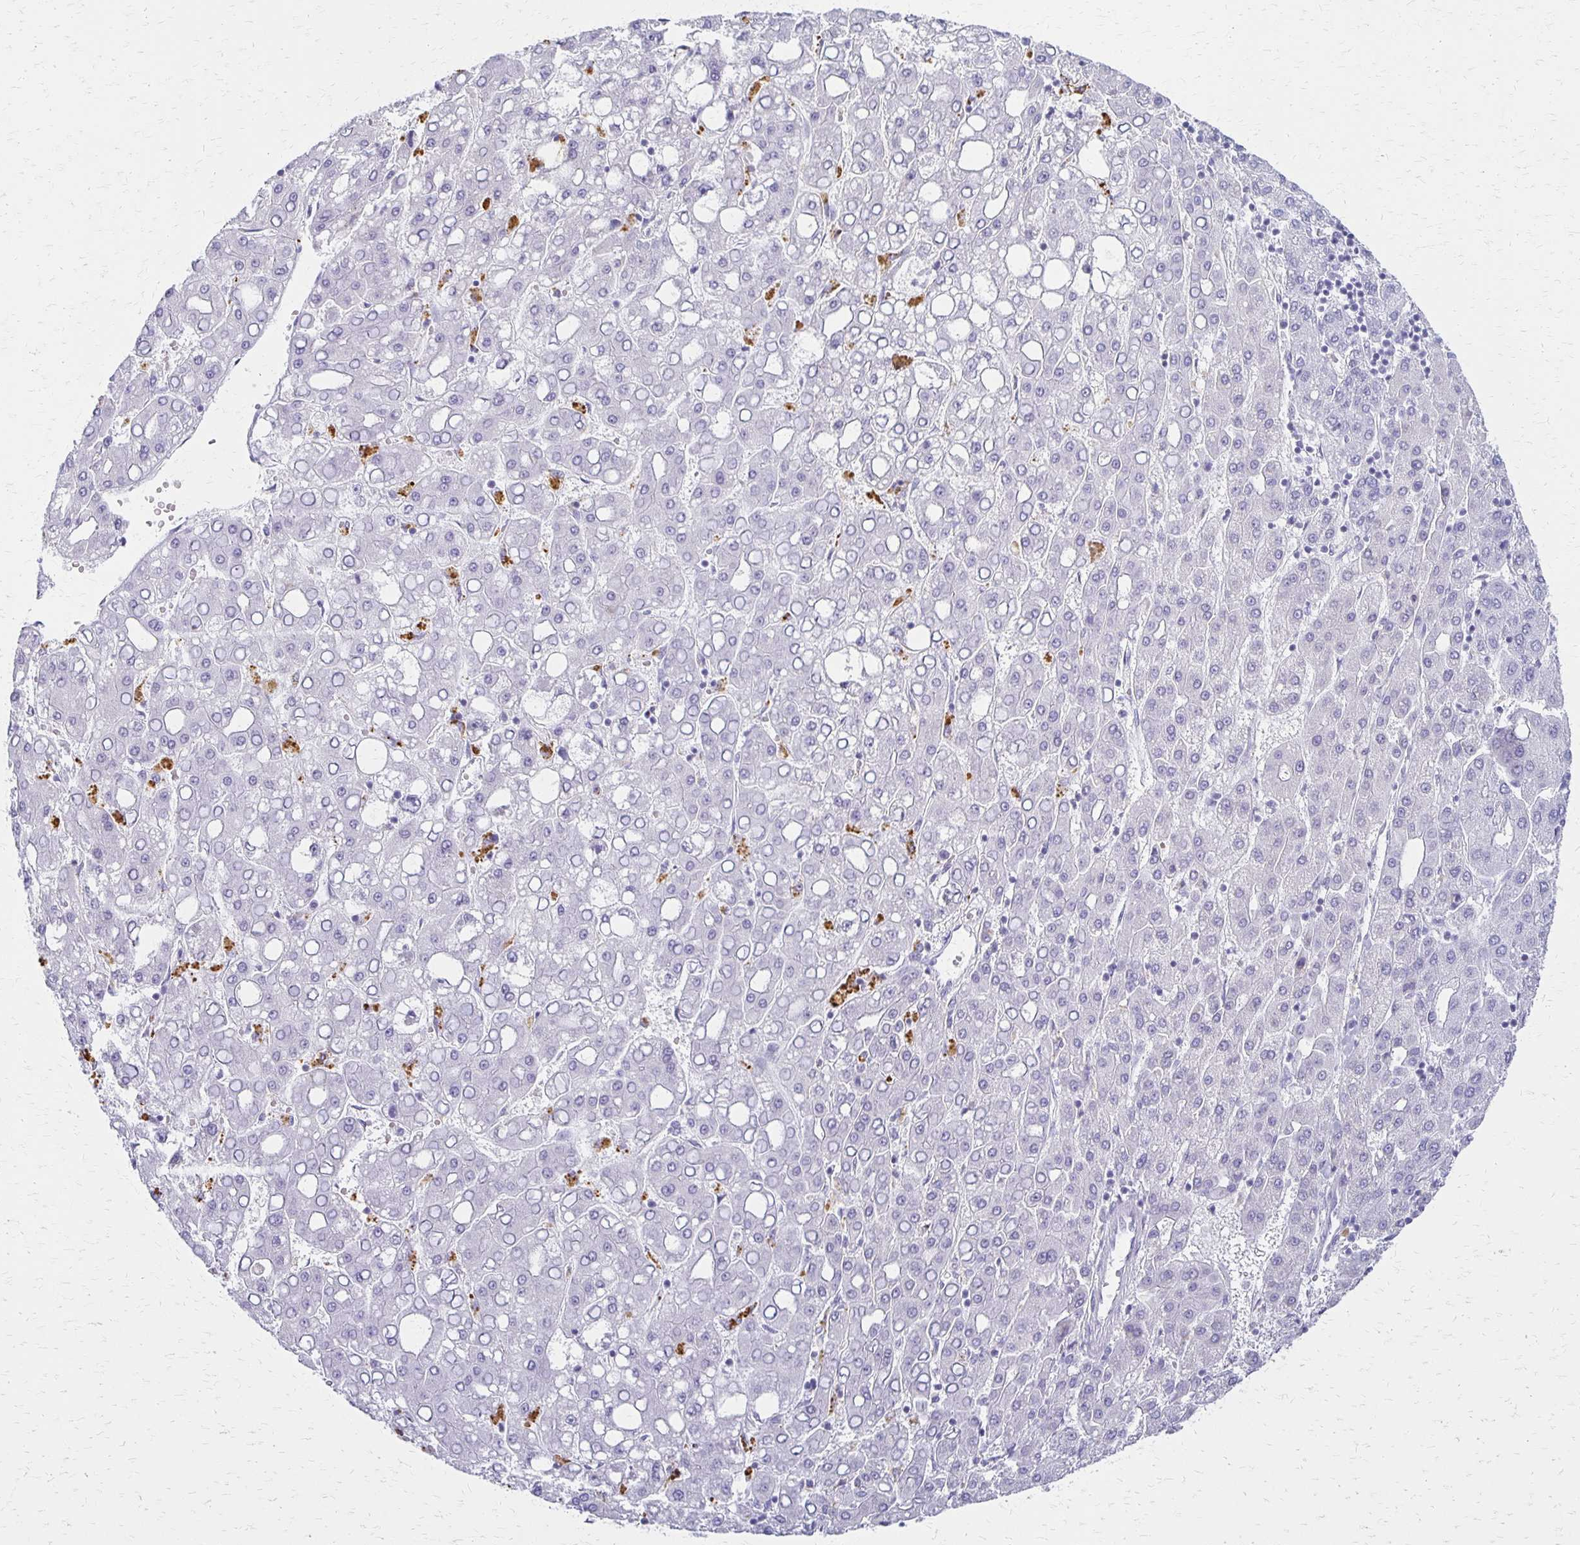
{"staining": {"intensity": "negative", "quantity": "none", "location": "none"}, "tissue": "liver cancer", "cell_type": "Tumor cells", "image_type": "cancer", "snomed": [{"axis": "morphology", "description": "Carcinoma, Hepatocellular, NOS"}, {"axis": "topography", "description": "Liver"}], "caption": "There is no significant positivity in tumor cells of liver cancer. (DAB immunohistochemistry visualized using brightfield microscopy, high magnification).", "gene": "IVL", "patient": {"sex": "male", "age": 65}}